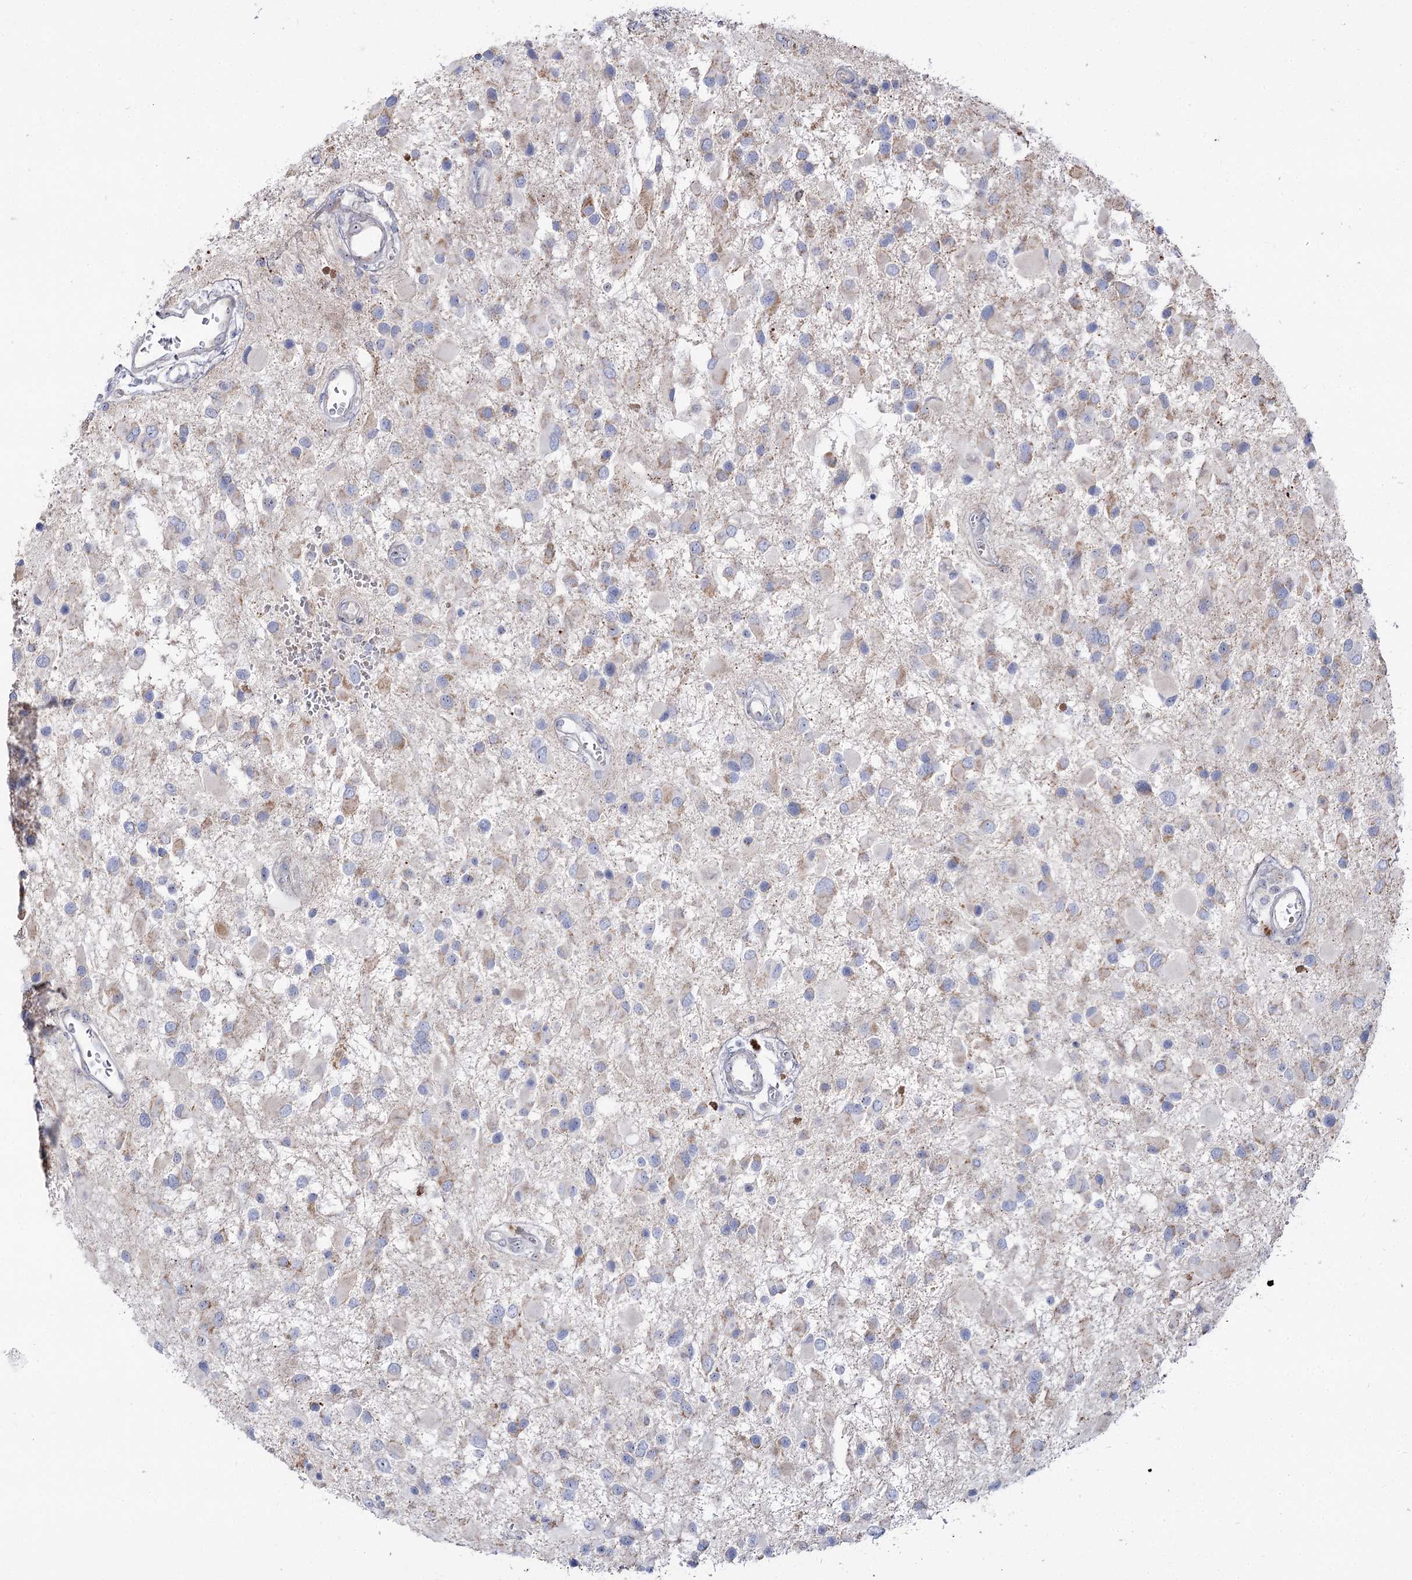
{"staining": {"intensity": "moderate", "quantity": "<25%", "location": "cytoplasmic/membranous"}, "tissue": "glioma", "cell_type": "Tumor cells", "image_type": "cancer", "snomed": [{"axis": "morphology", "description": "Glioma, malignant, High grade"}, {"axis": "topography", "description": "Brain"}], "caption": "Immunohistochemical staining of glioma reveals low levels of moderate cytoplasmic/membranous positivity in approximately <25% of tumor cells.", "gene": "SUOX", "patient": {"sex": "male", "age": 53}}